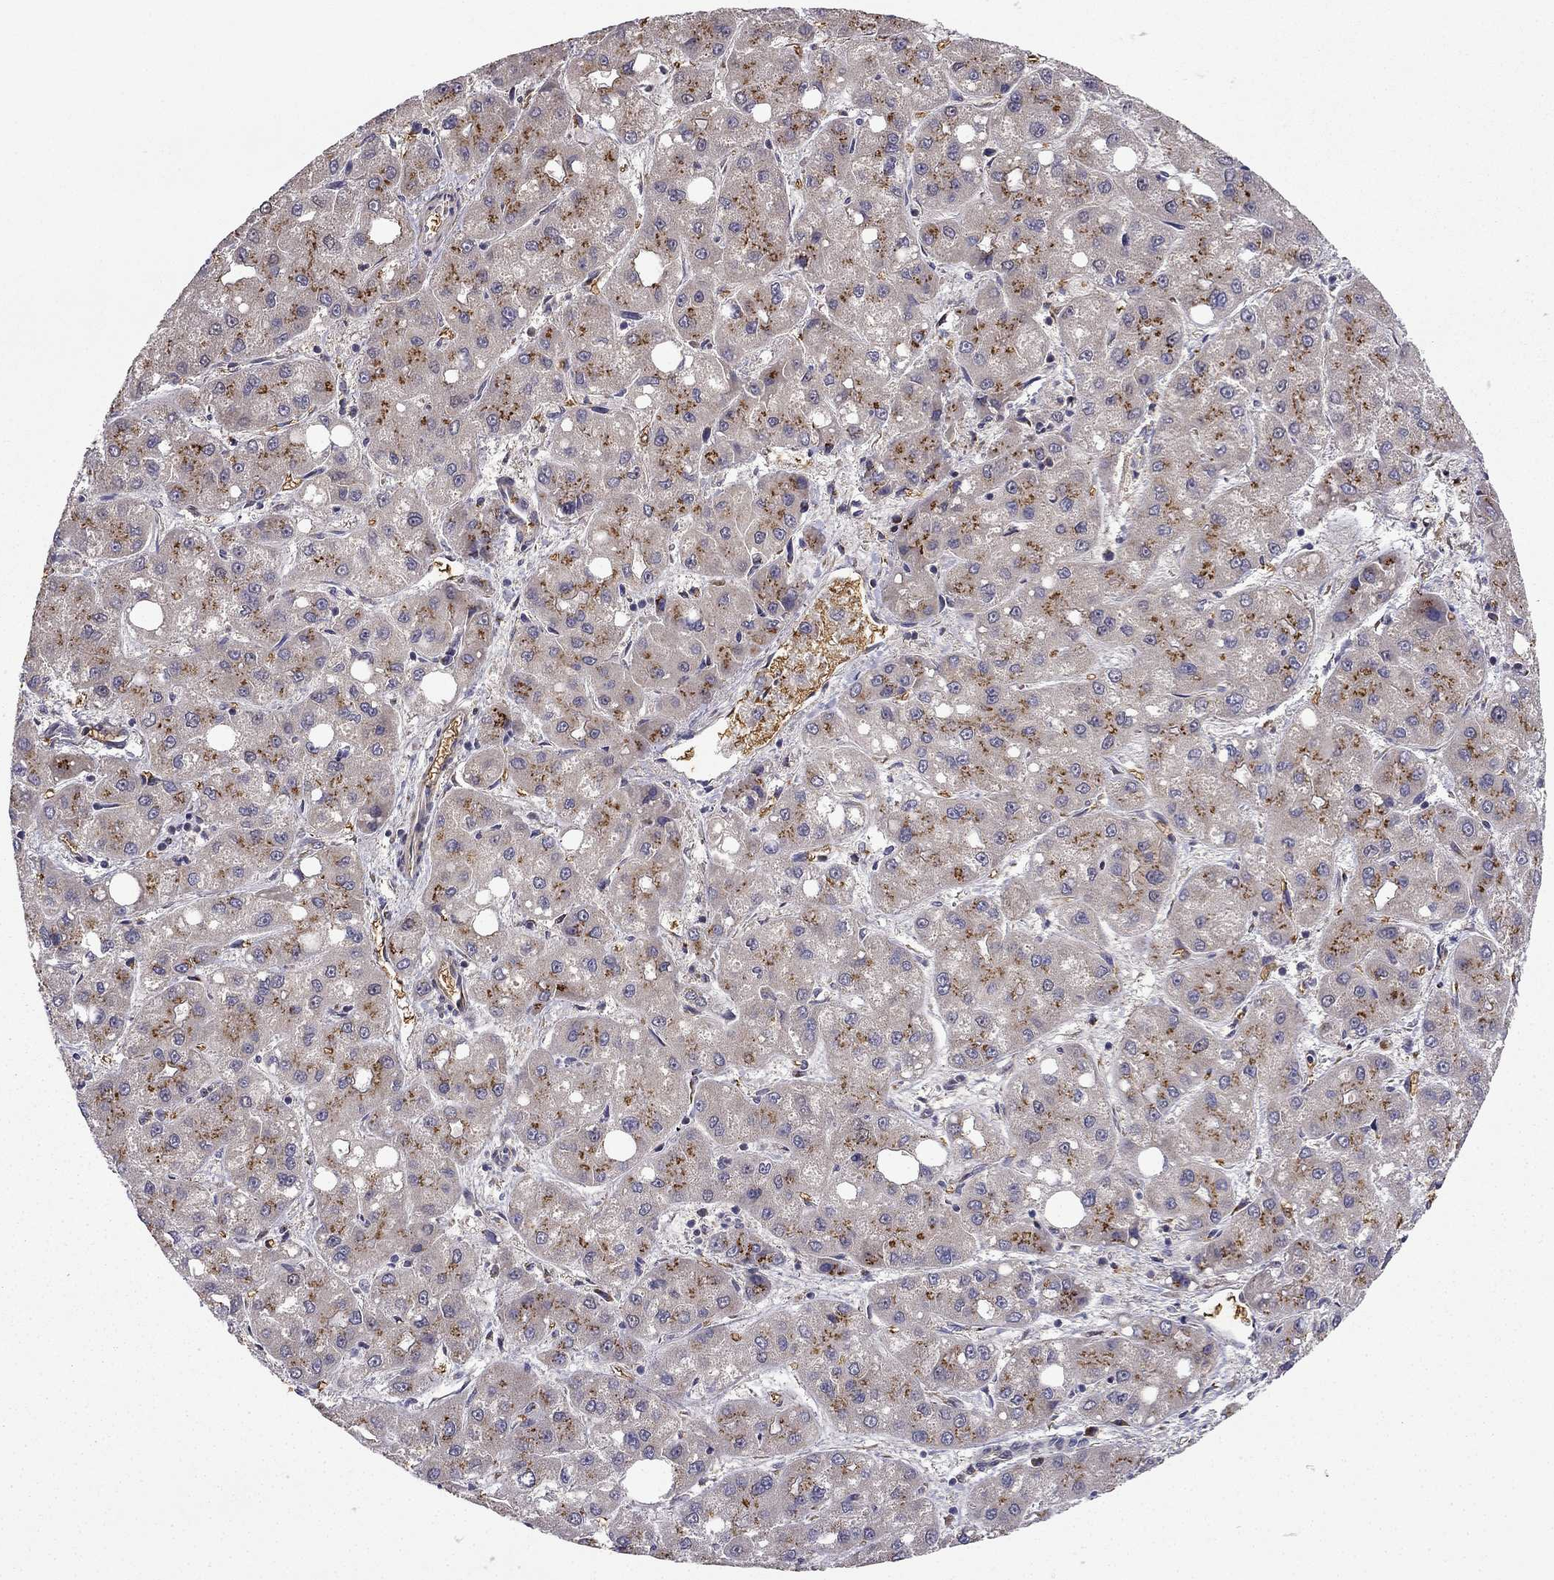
{"staining": {"intensity": "strong", "quantity": "<25%", "location": "cytoplasmic/membranous"}, "tissue": "liver cancer", "cell_type": "Tumor cells", "image_type": "cancer", "snomed": [{"axis": "morphology", "description": "Carcinoma, Hepatocellular, NOS"}, {"axis": "topography", "description": "Liver"}], "caption": "Tumor cells show strong cytoplasmic/membranous expression in approximately <25% of cells in hepatocellular carcinoma (liver).", "gene": "B4GALT7", "patient": {"sex": "male", "age": 73}}